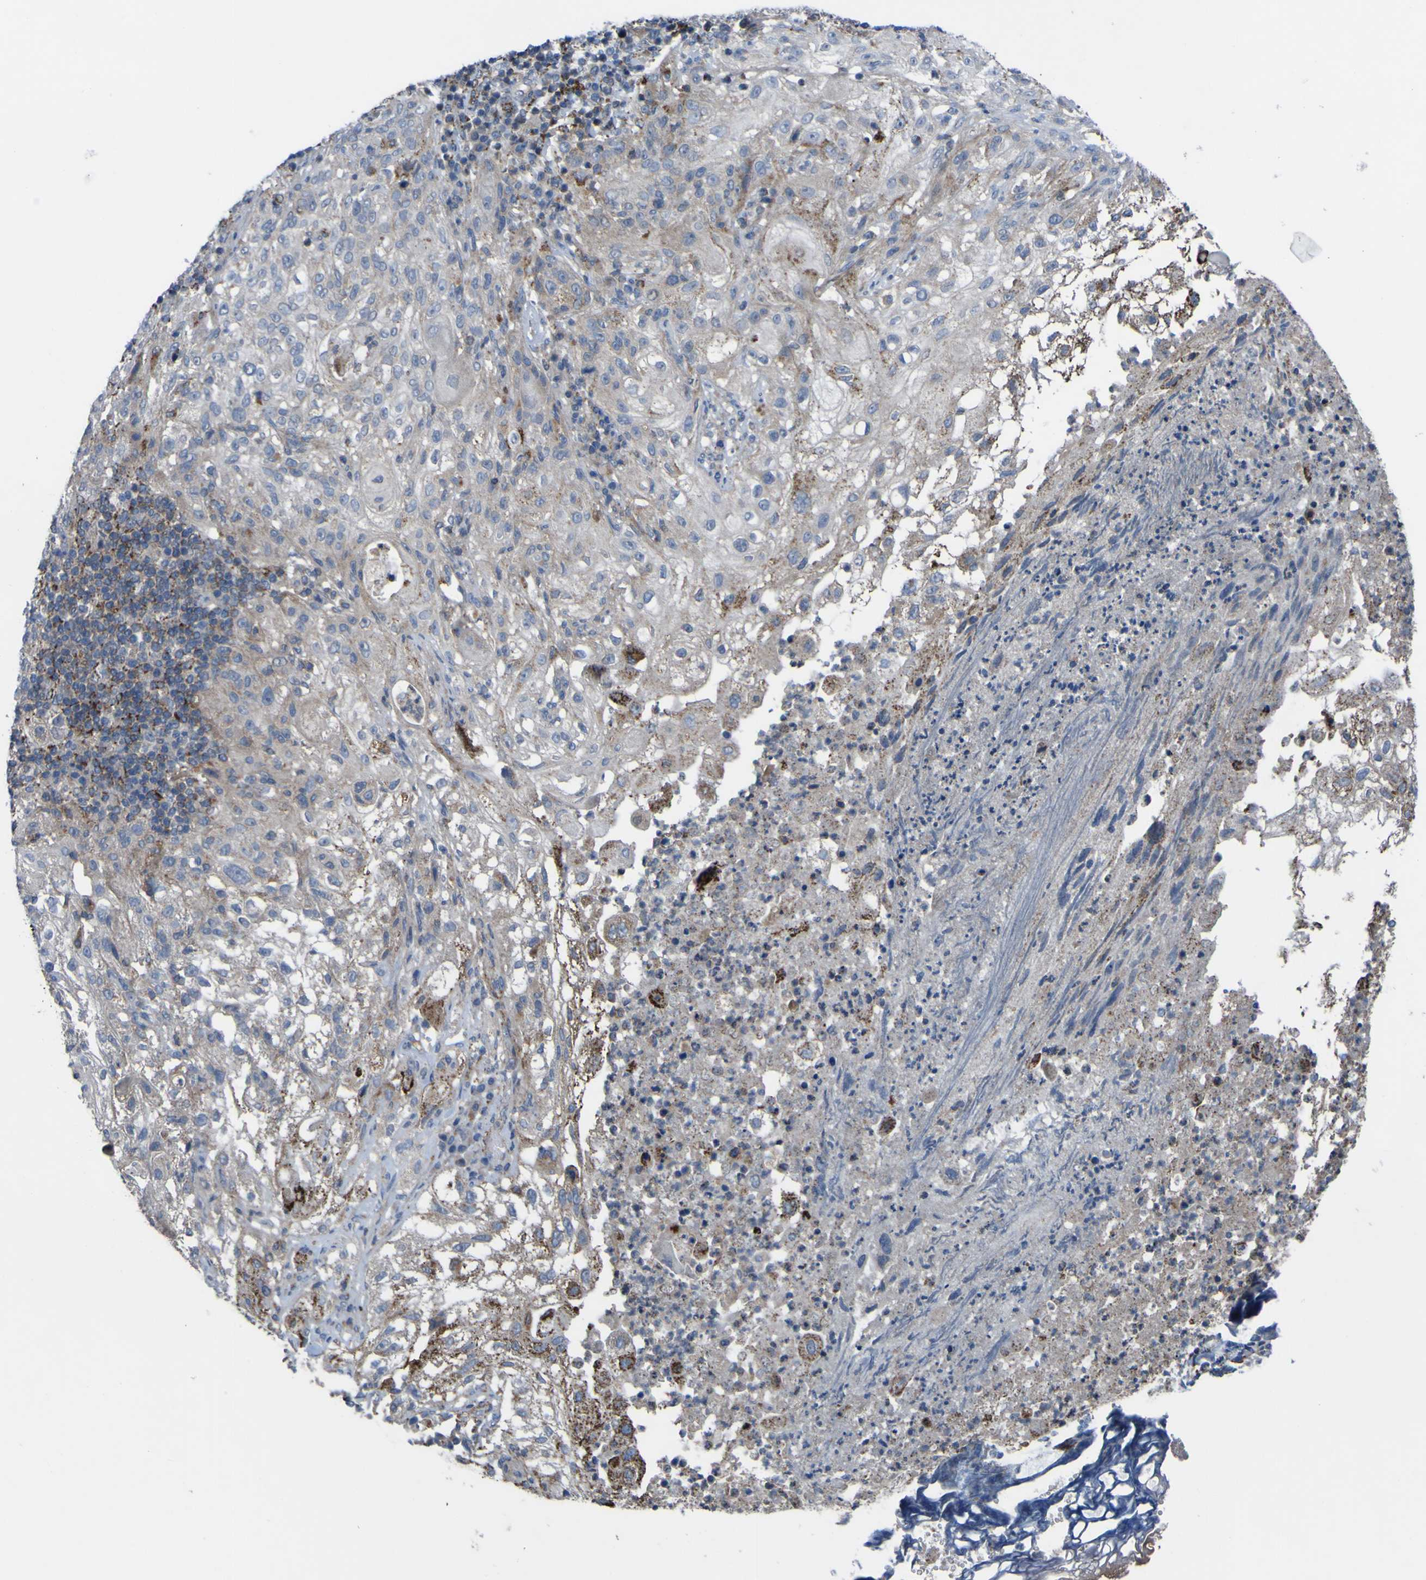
{"staining": {"intensity": "weak", "quantity": "<25%", "location": "cytoplasmic/membranous"}, "tissue": "lung cancer", "cell_type": "Tumor cells", "image_type": "cancer", "snomed": [{"axis": "morphology", "description": "Inflammation, NOS"}, {"axis": "morphology", "description": "Squamous cell carcinoma, NOS"}, {"axis": "topography", "description": "Lymph node"}, {"axis": "topography", "description": "Soft tissue"}, {"axis": "topography", "description": "Lung"}], "caption": "Tumor cells are negative for protein expression in human lung cancer.", "gene": "GPLD1", "patient": {"sex": "male", "age": 66}}